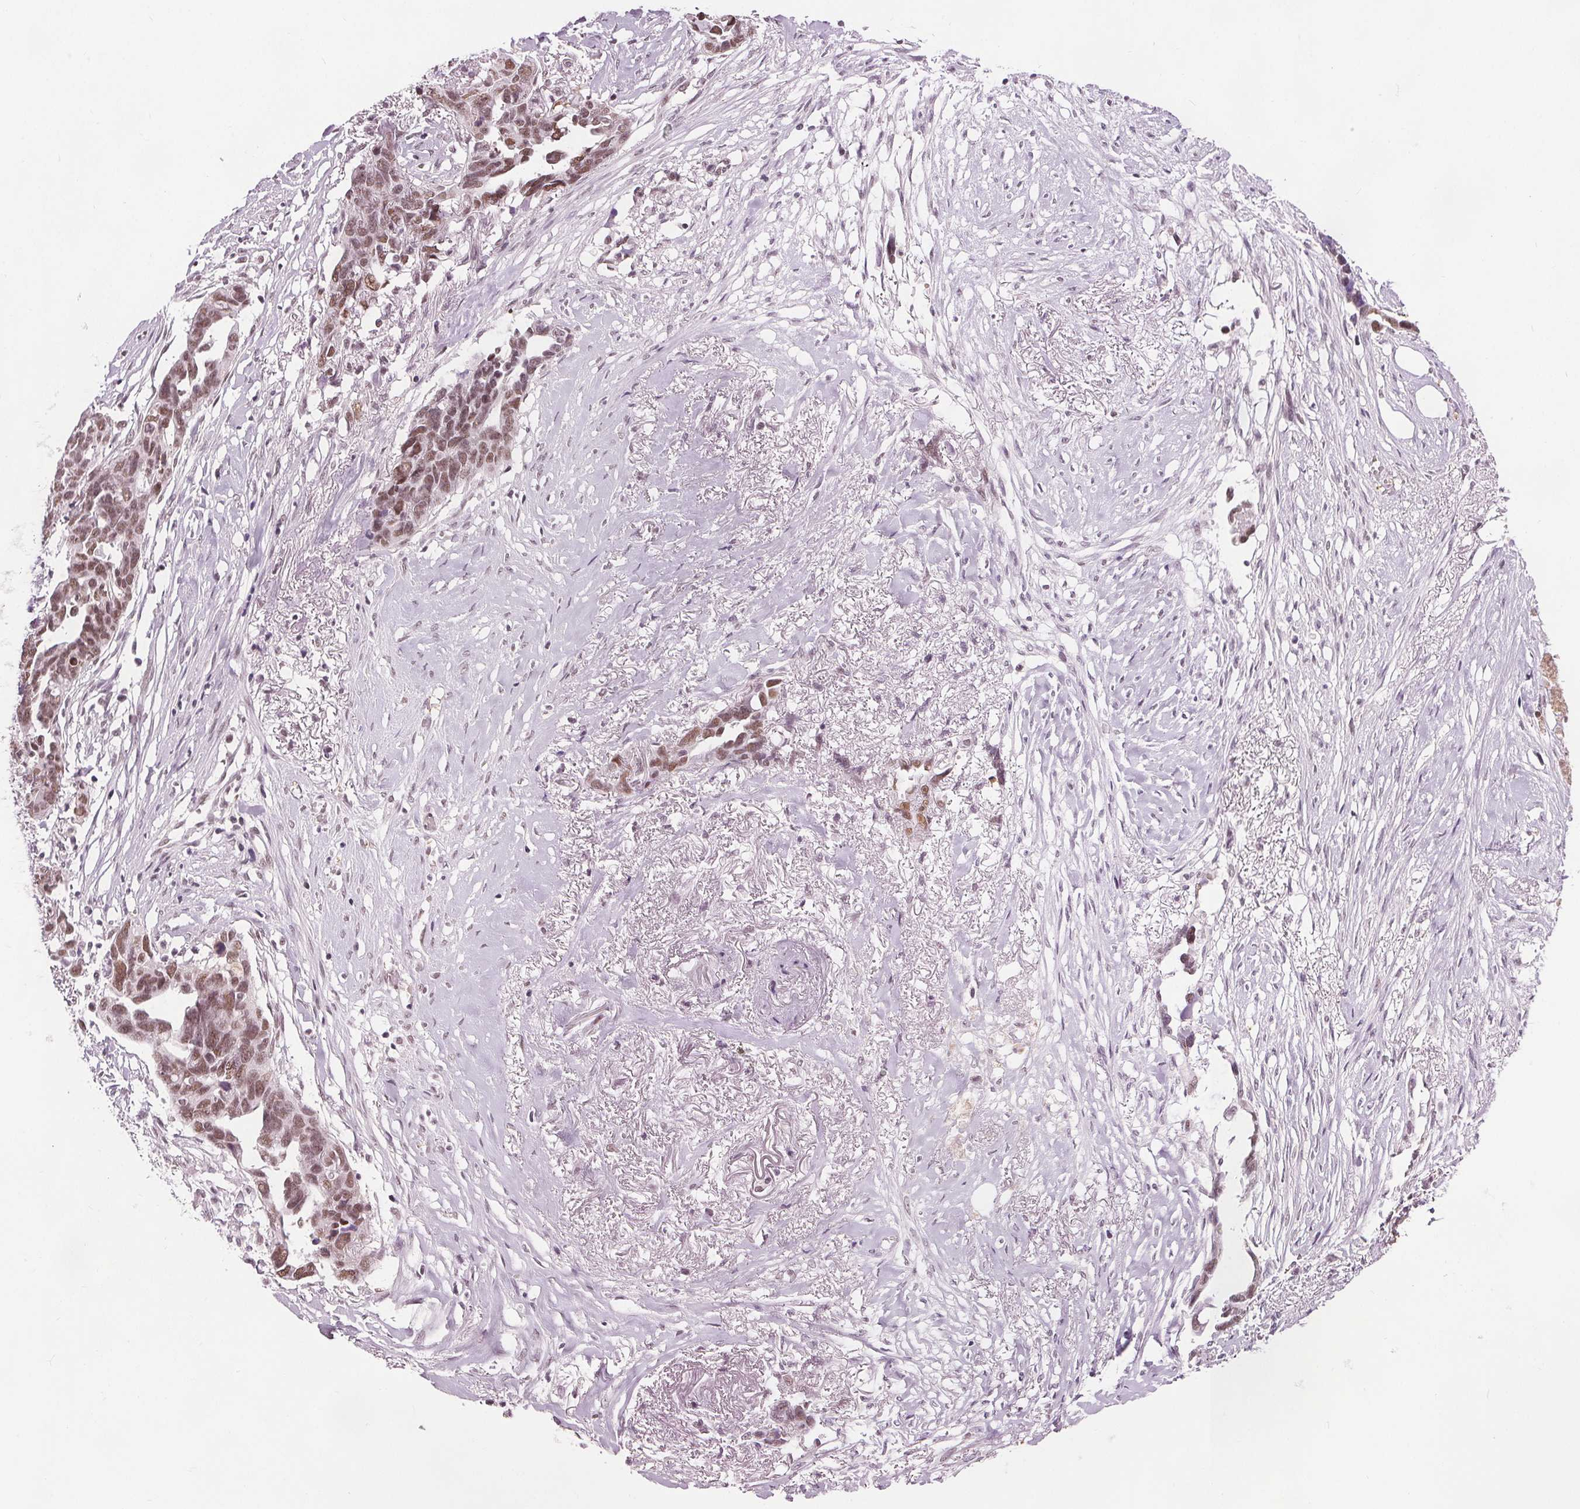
{"staining": {"intensity": "moderate", "quantity": ">75%", "location": "nuclear"}, "tissue": "ovarian cancer", "cell_type": "Tumor cells", "image_type": "cancer", "snomed": [{"axis": "morphology", "description": "Cystadenocarcinoma, serous, NOS"}, {"axis": "topography", "description": "Ovary"}], "caption": "Immunohistochemistry histopathology image of human ovarian serous cystadenocarcinoma stained for a protein (brown), which exhibits medium levels of moderate nuclear staining in about >75% of tumor cells.", "gene": "IWS1", "patient": {"sex": "female", "age": 69}}